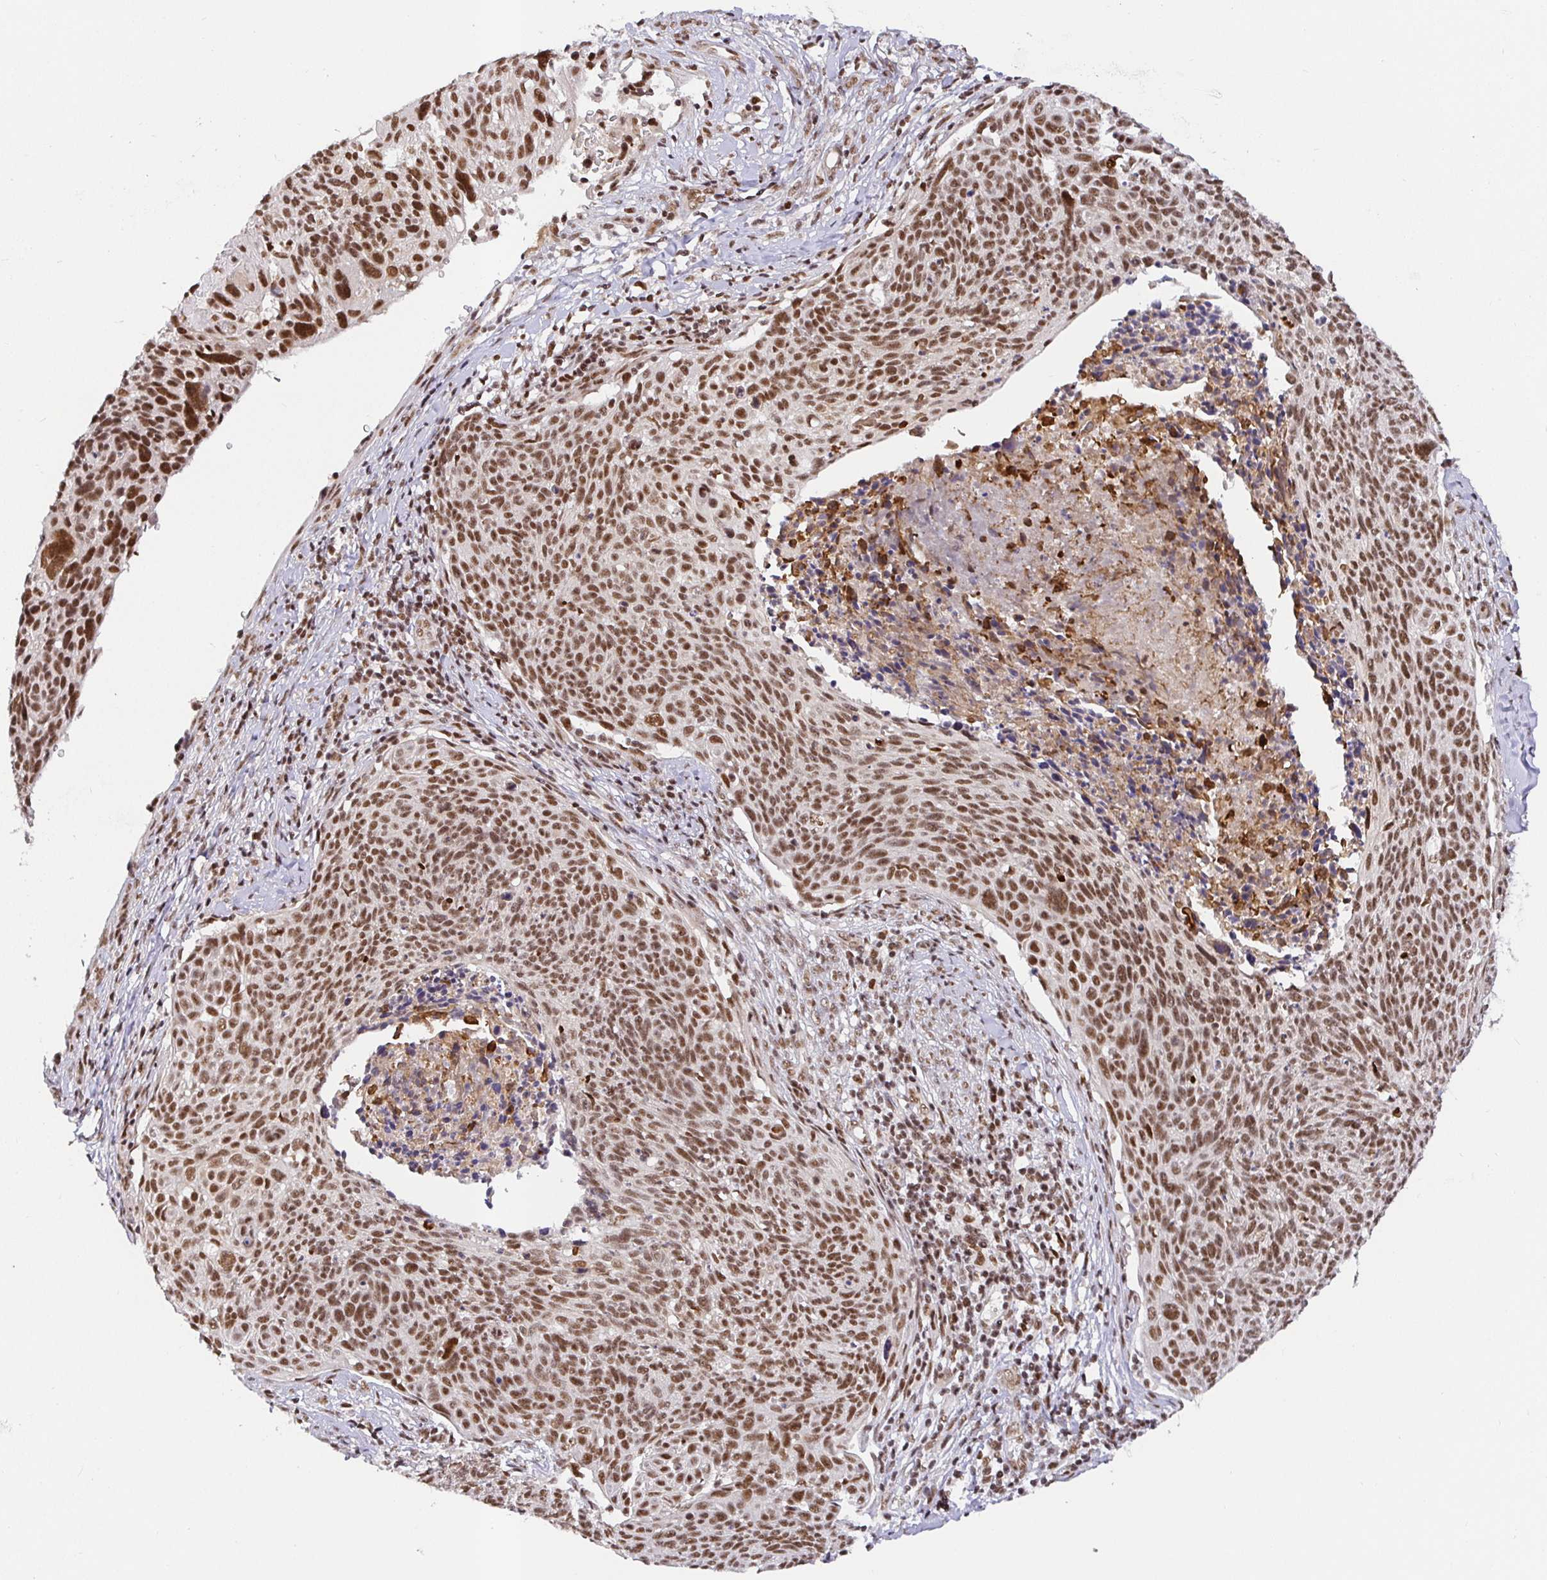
{"staining": {"intensity": "moderate", "quantity": ">75%", "location": "nuclear"}, "tissue": "cervical cancer", "cell_type": "Tumor cells", "image_type": "cancer", "snomed": [{"axis": "morphology", "description": "Squamous cell carcinoma, NOS"}, {"axis": "topography", "description": "Cervix"}], "caption": "Immunohistochemistry staining of cervical cancer (squamous cell carcinoma), which displays medium levels of moderate nuclear staining in about >75% of tumor cells indicating moderate nuclear protein staining. The staining was performed using DAB (3,3'-diaminobenzidine) (brown) for protein detection and nuclei were counterstained in hematoxylin (blue).", "gene": "USF1", "patient": {"sex": "female", "age": 49}}